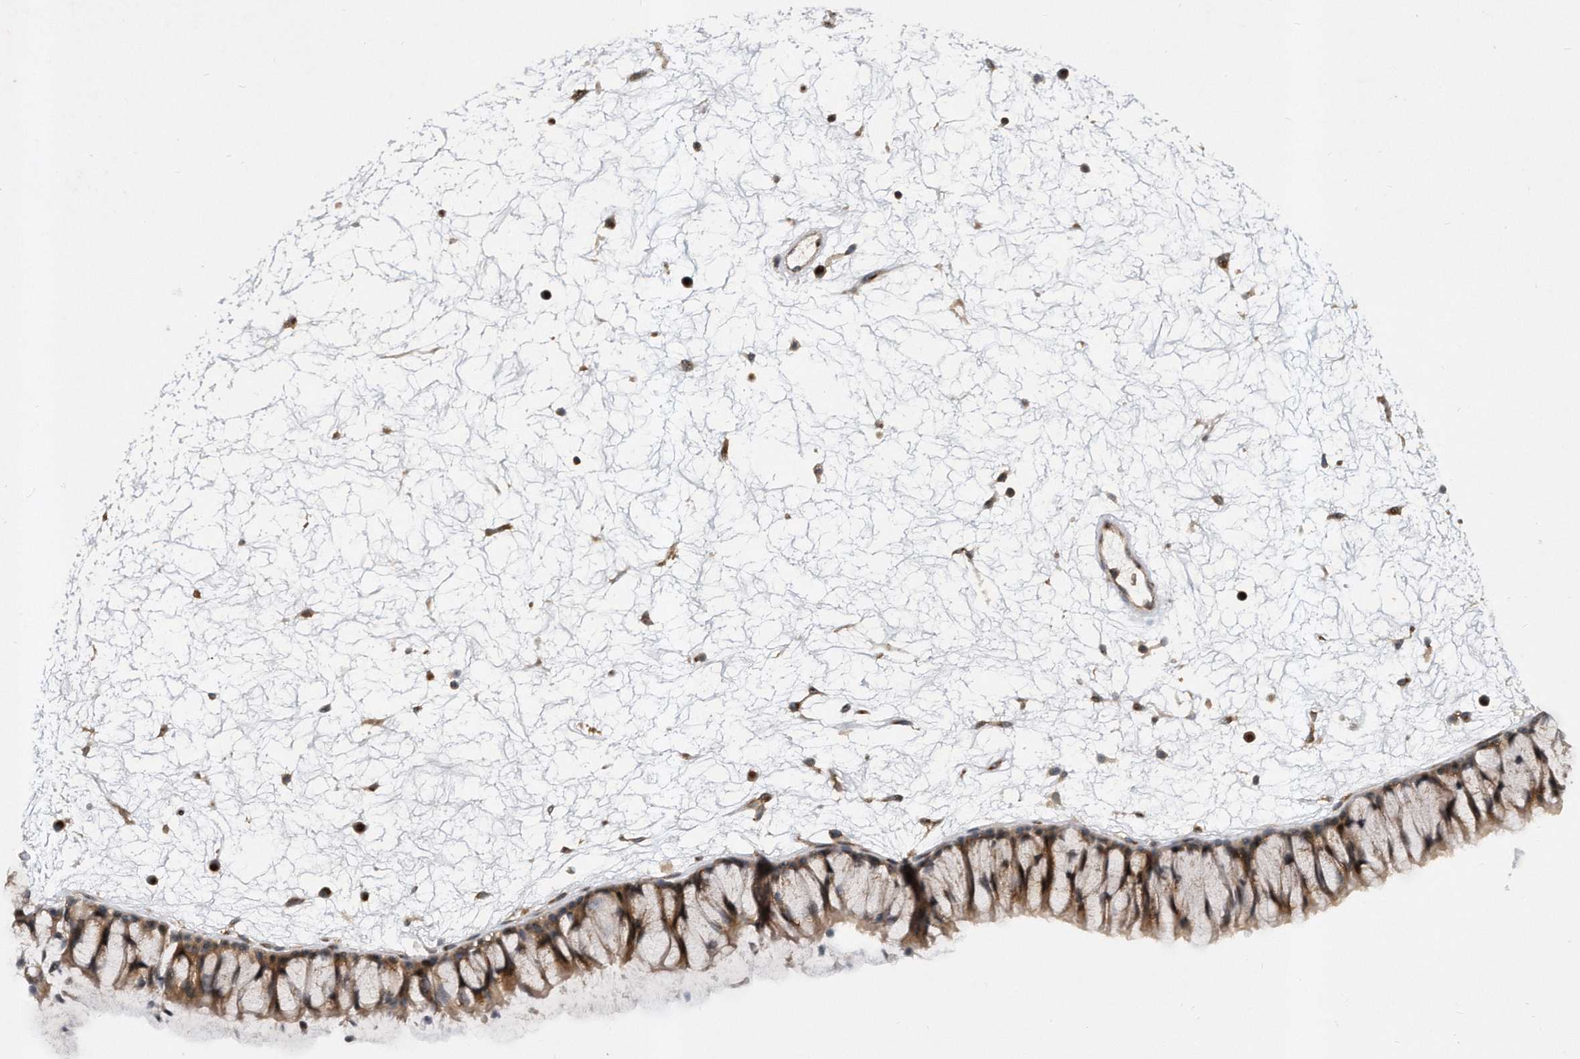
{"staining": {"intensity": "moderate", "quantity": ">75%", "location": "cytoplasmic/membranous"}, "tissue": "nasopharynx", "cell_type": "Respiratory epithelial cells", "image_type": "normal", "snomed": [{"axis": "morphology", "description": "Normal tissue, NOS"}, {"axis": "topography", "description": "Nasopharynx"}], "caption": "Nasopharynx stained for a protein demonstrates moderate cytoplasmic/membranous positivity in respiratory epithelial cells. The staining was performed using DAB to visualize the protein expression in brown, while the nuclei were stained in blue with hematoxylin (Magnification: 20x).", "gene": "PGBD2", "patient": {"sex": "male", "age": 64}}